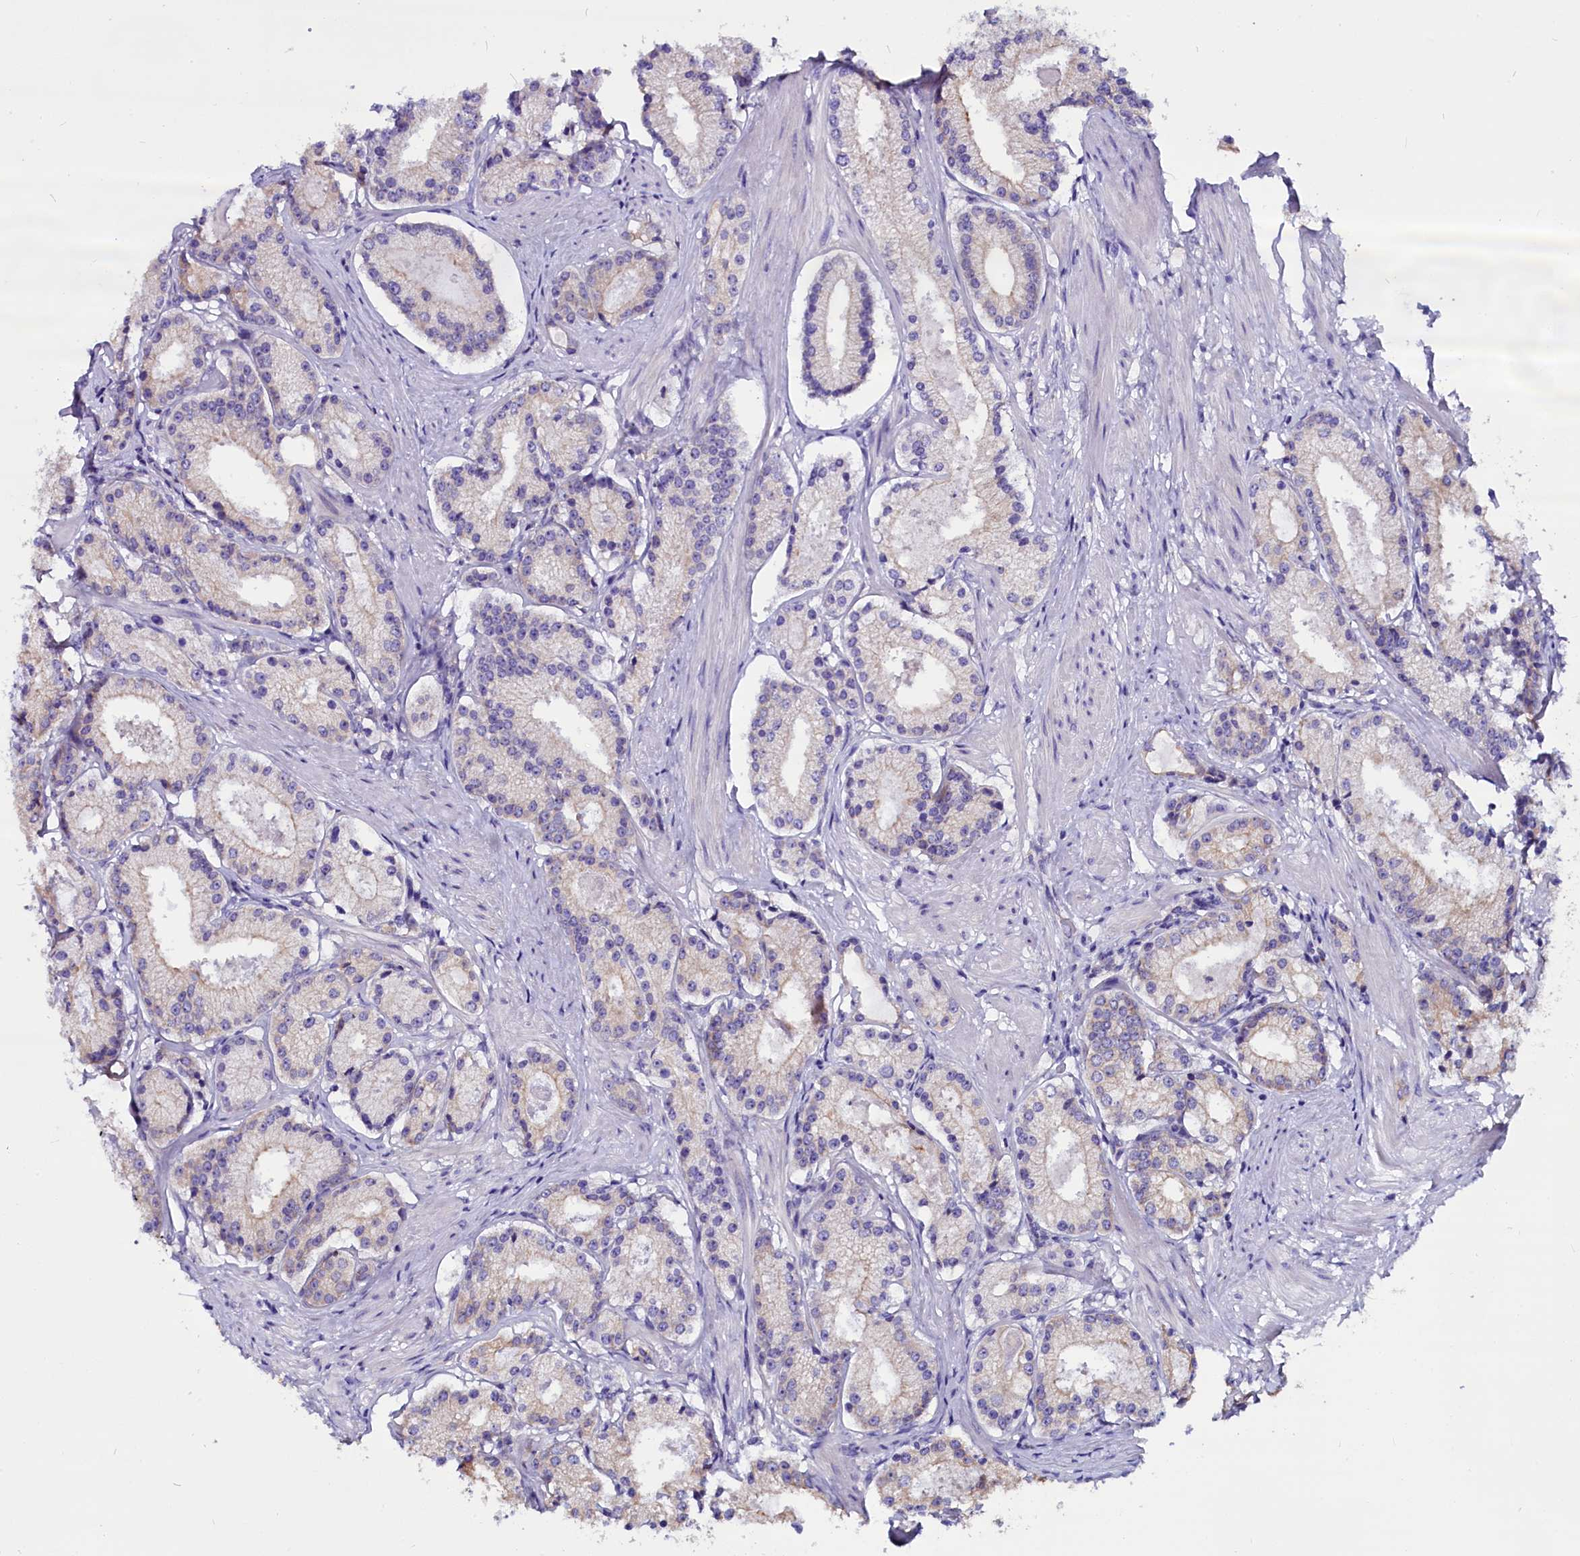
{"staining": {"intensity": "weak", "quantity": "25%-75%", "location": "cytoplasmic/membranous"}, "tissue": "prostate cancer", "cell_type": "Tumor cells", "image_type": "cancer", "snomed": [{"axis": "morphology", "description": "Adenocarcinoma, Low grade"}, {"axis": "topography", "description": "Prostate"}], "caption": "Immunohistochemical staining of human low-grade adenocarcinoma (prostate) exhibits low levels of weak cytoplasmic/membranous positivity in about 25%-75% of tumor cells. Using DAB (brown) and hematoxylin (blue) stains, captured at high magnification using brightfield microscopy.", "gene": "CEP170", "patient": {"sex": "male", "age": 57}}